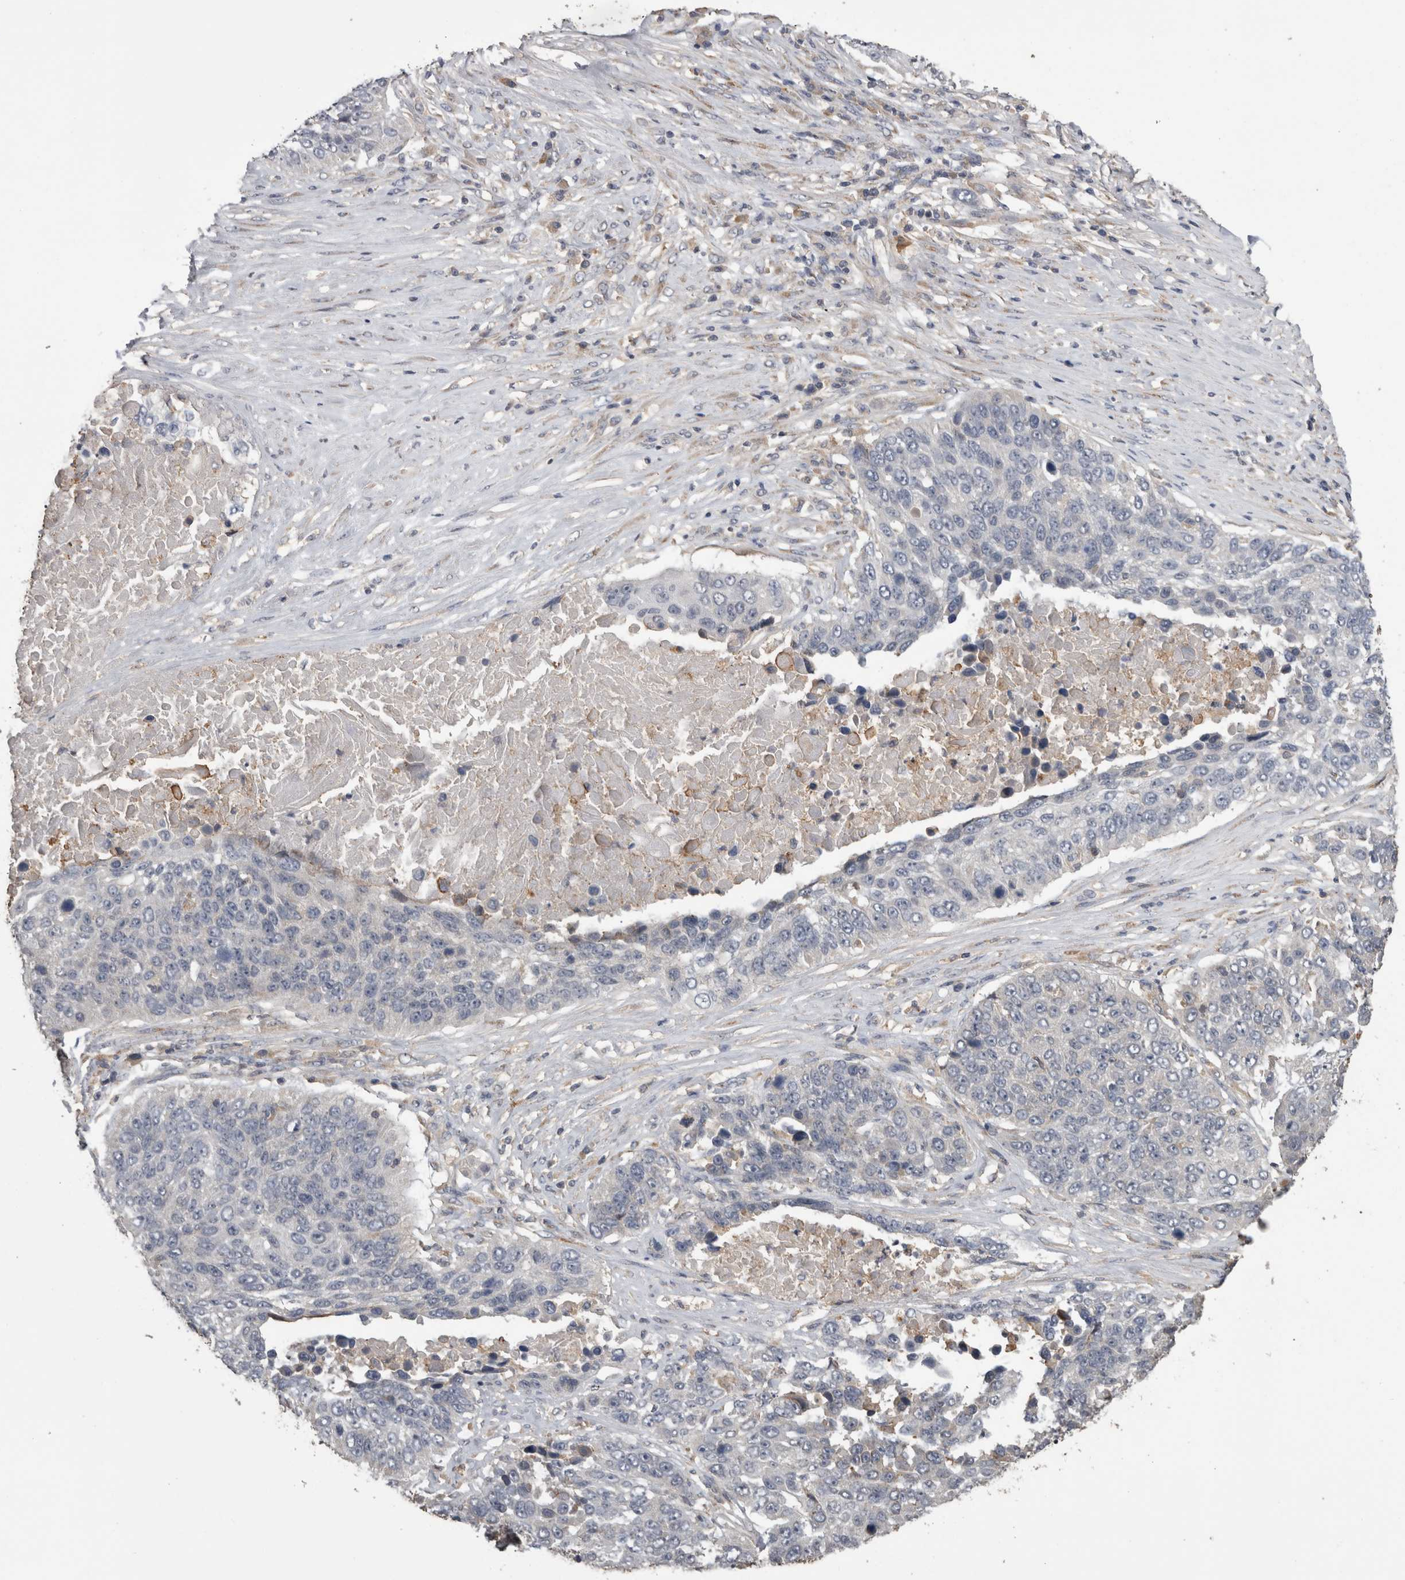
{"staining": {"intensity": "negative", "quantity": "none", "location": "none"}, "tissue": "lung cancer", "cell_type": "Tumor cells", "image_type": "cancer", "snomed": [{"axis": "morphology", "description": "Squamous cell carcinoma, NOS"}, {"axis": "topography", "description": "Lung"}], "caption": "IHC of lung cancer (squamous cell carcinoma) exhibits no staining in tumor cells.", "gene": "ANXA13", "patient": {"sex": "male", "age": 66}}